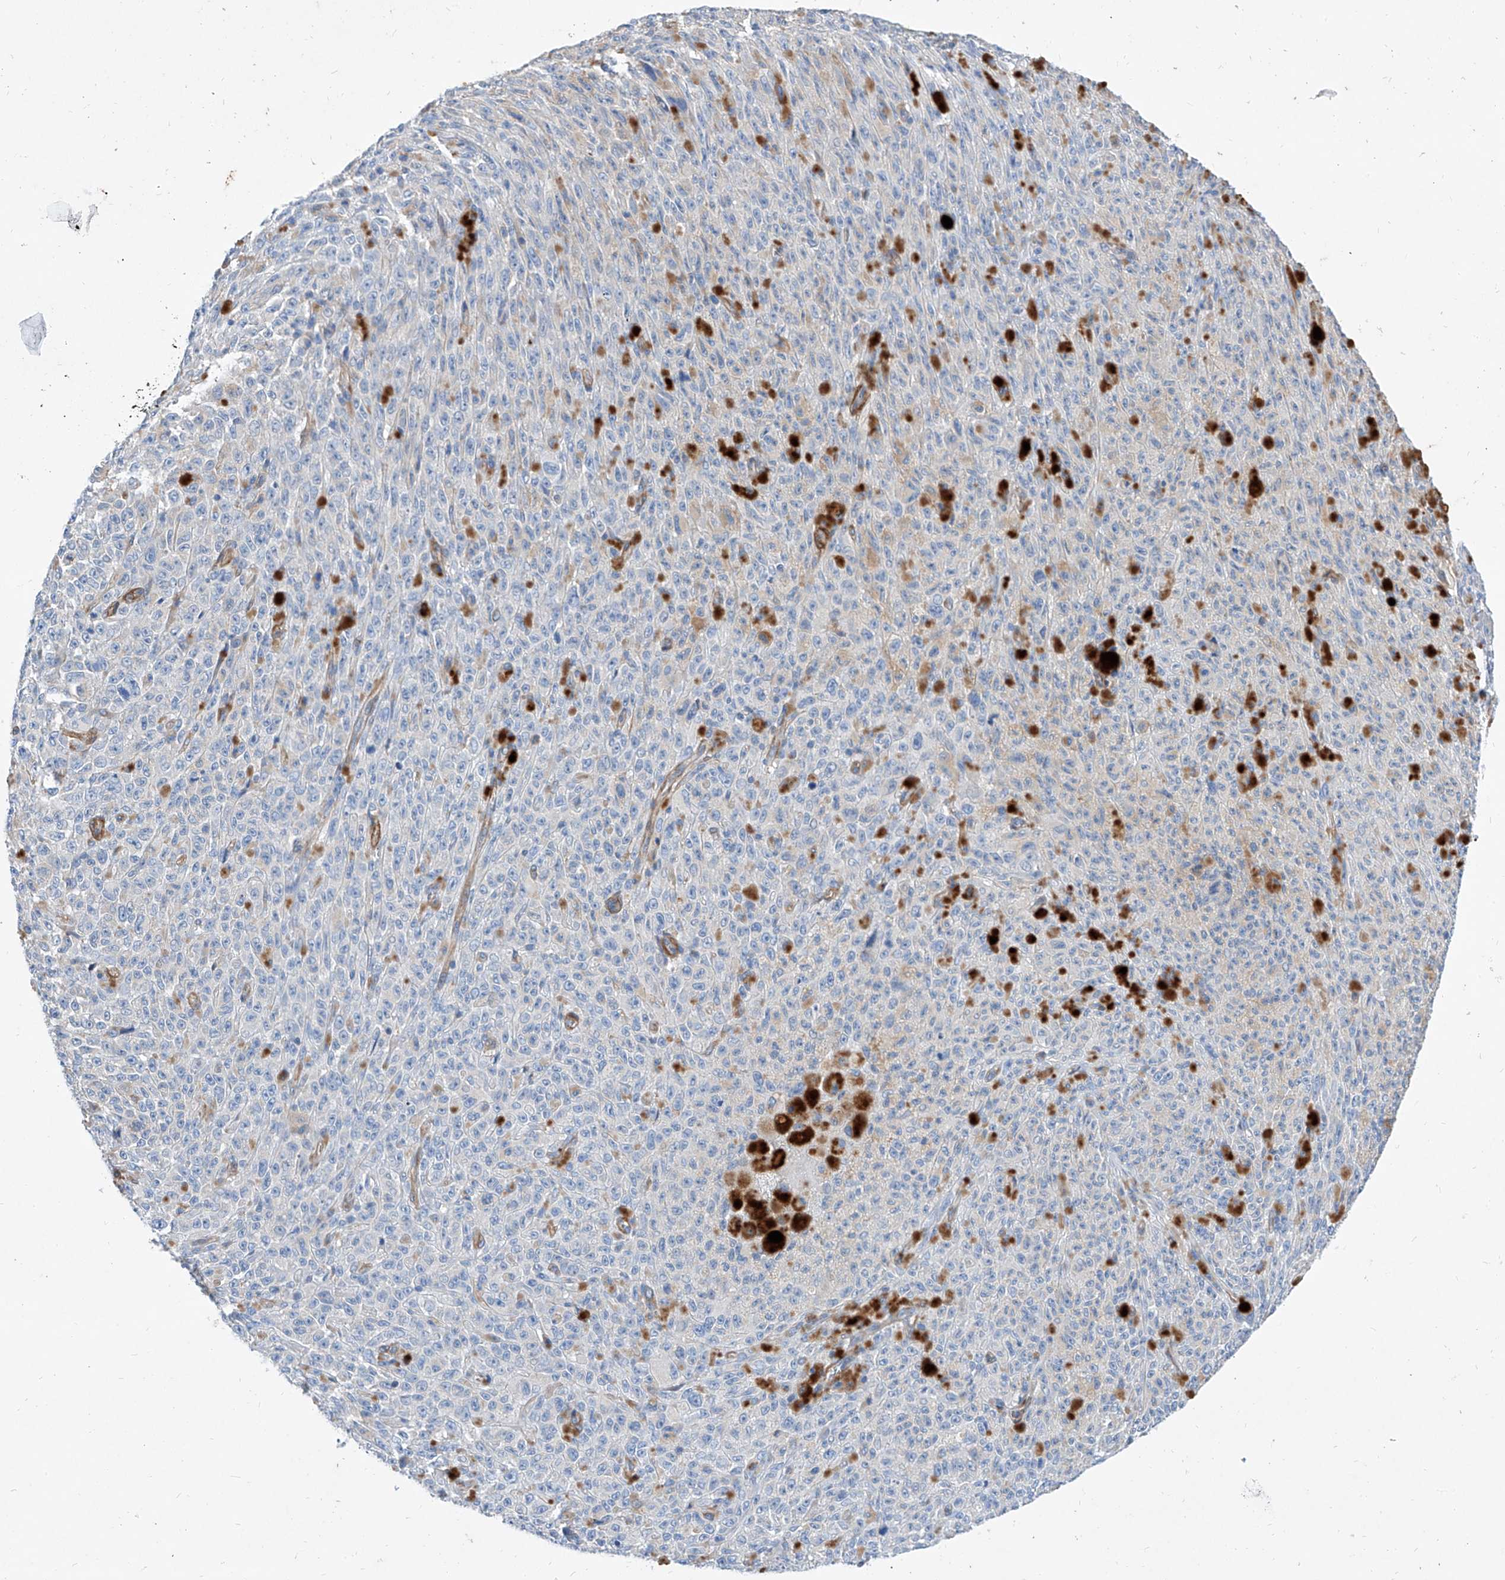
{"staining": {"intensity": "negative", "quantity": "none", "location": "none"}, "tissue": "melanoma", "cell_type": "Tumor cells", "image_type": "cancer", "snomed": [{"axis": "morphology", "description": "Malignant melanoma, NOS"}, {"axis": "topography", "description": "Skin"}], "caption": "An image of human malignant melanoma is negative for staining in tumor cells.", "gene": "TAS2R60", "patient": {"sex": "female", "age": 82}}